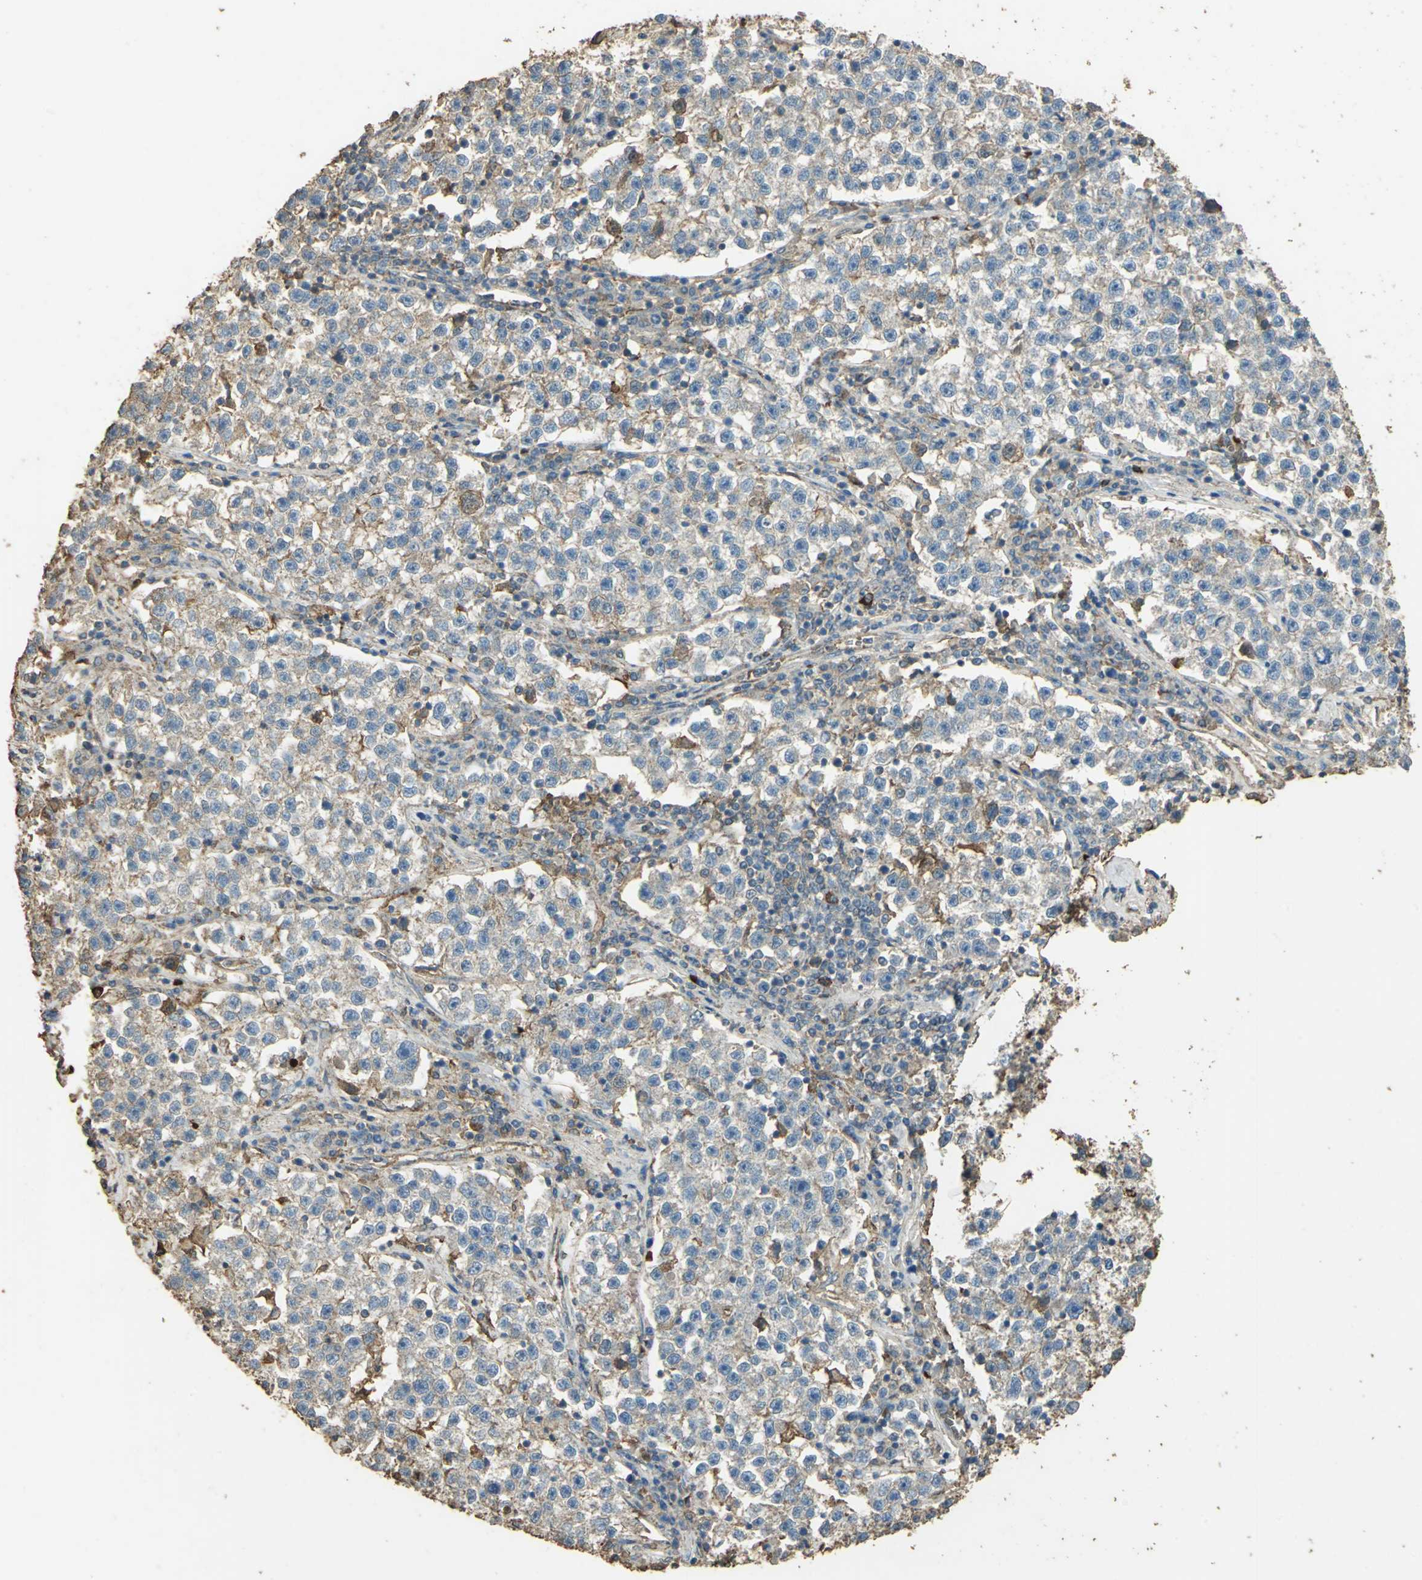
{"staining": {"intensity": "weak", "quantity": "25%-75%", "location": "cytoplasmic/membranous"}, "tissue": "testis cancer", "cell_type": "Tumor cells", "image_type": "cancer", "snomed": [{"axis": "morphology", "description": "Seminoma, NOS"}, {"axis": "topography", "description": "Testis"}], "caption": "Immunohistochemical staining of testis cancer reveals low levels of weak cytoplasmic/membranous staining in approximately 25%-75% of tumor cells.", "gene": "TRAPPC2", "patient": {"sex": "male", "age": 22}}